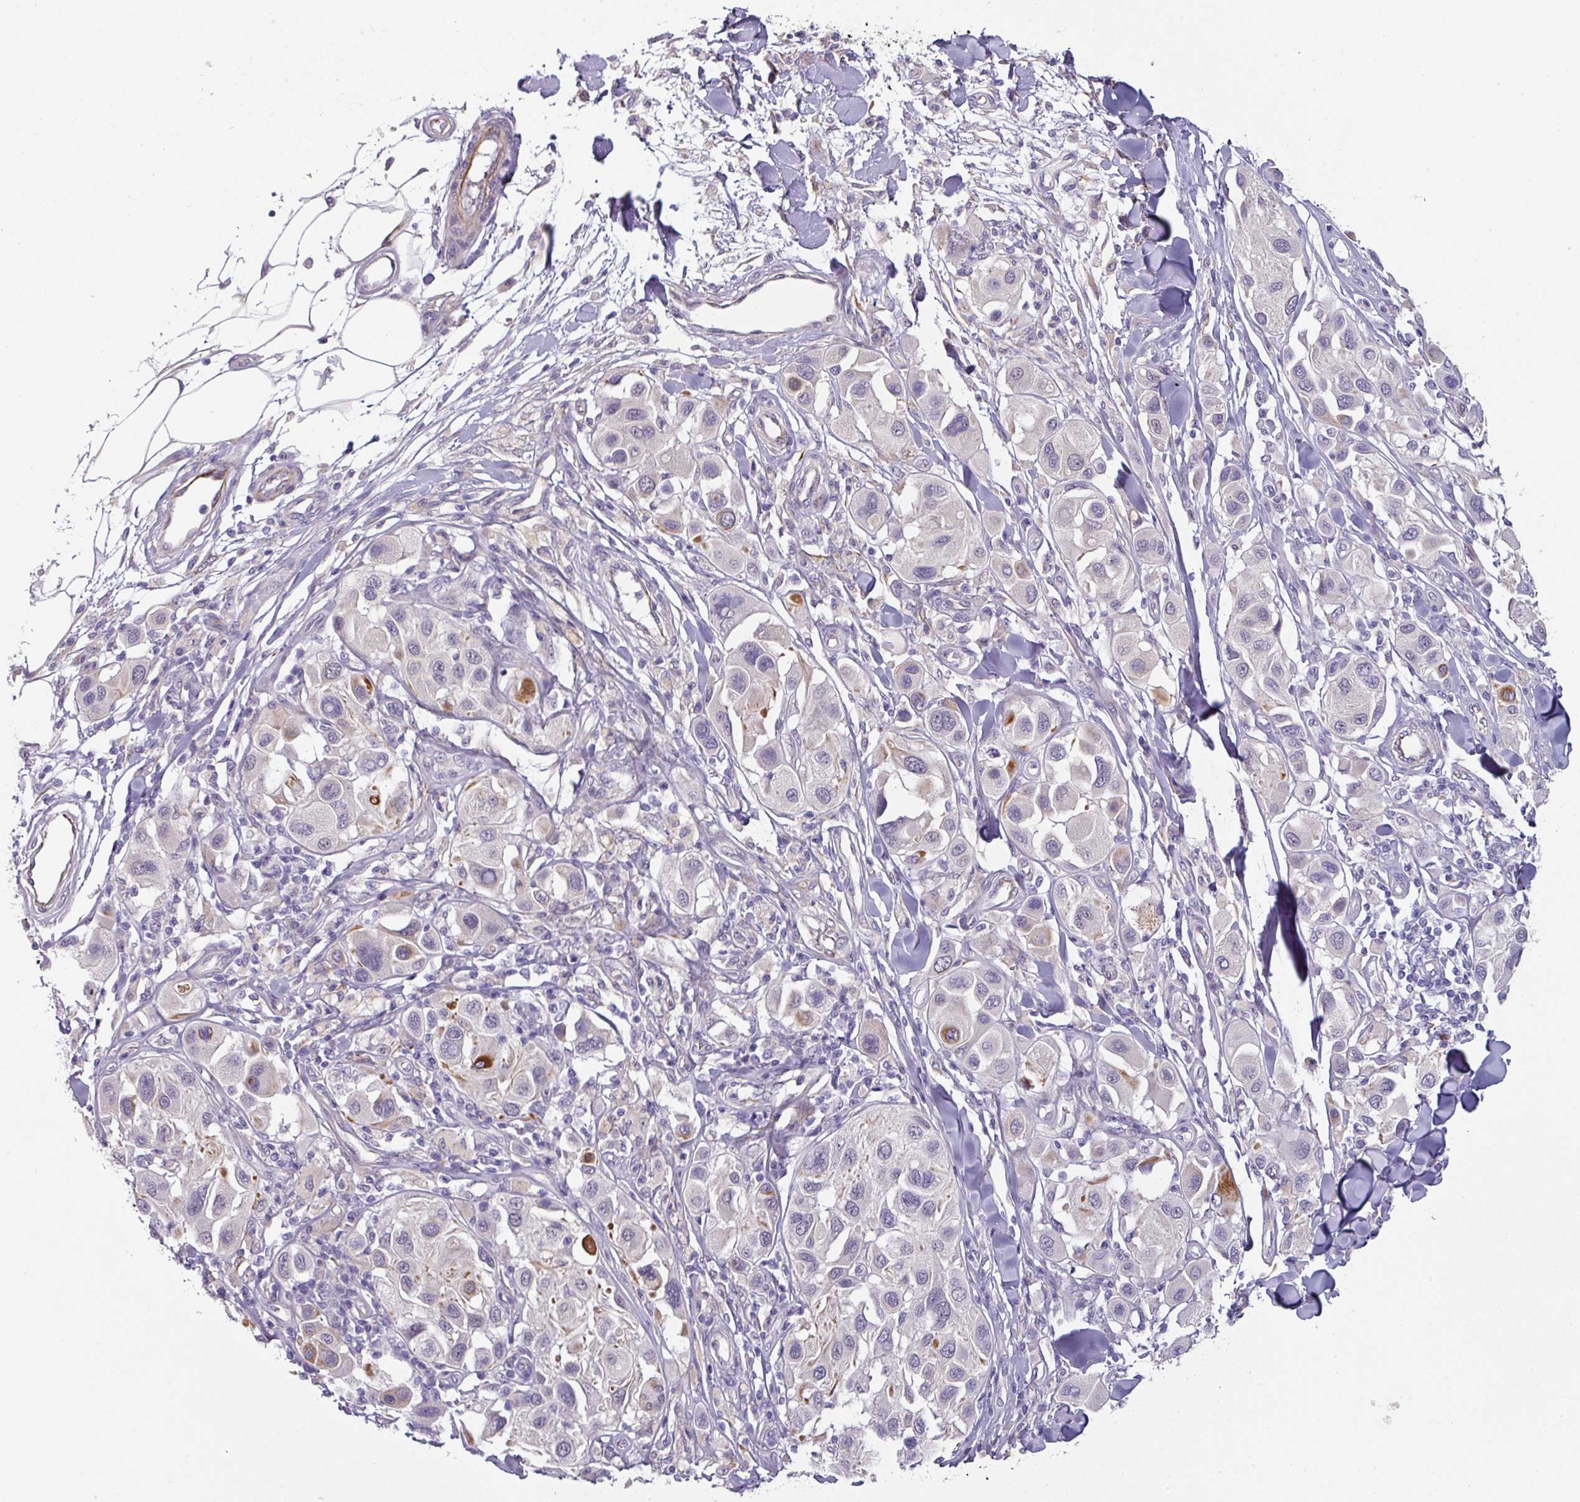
{"staining": {"intensity": "negative", "quantity": "none", "location": "none"}, "tissue": "melanoma", "cell_type": "Tumor cells", "image_type": "cancer", "snomed": [{"axis": "morphology", "description": "Malignant melanoma, Metastatic site"}, {"axis": "topography", "description": "Skin"}], "caption": "Melanoma stained for a protein using immunohistochemistry (IHC) reveals no expression tumor cells.", "gene": "EYA3", "patient": {"sex": "male", "age": 41}}